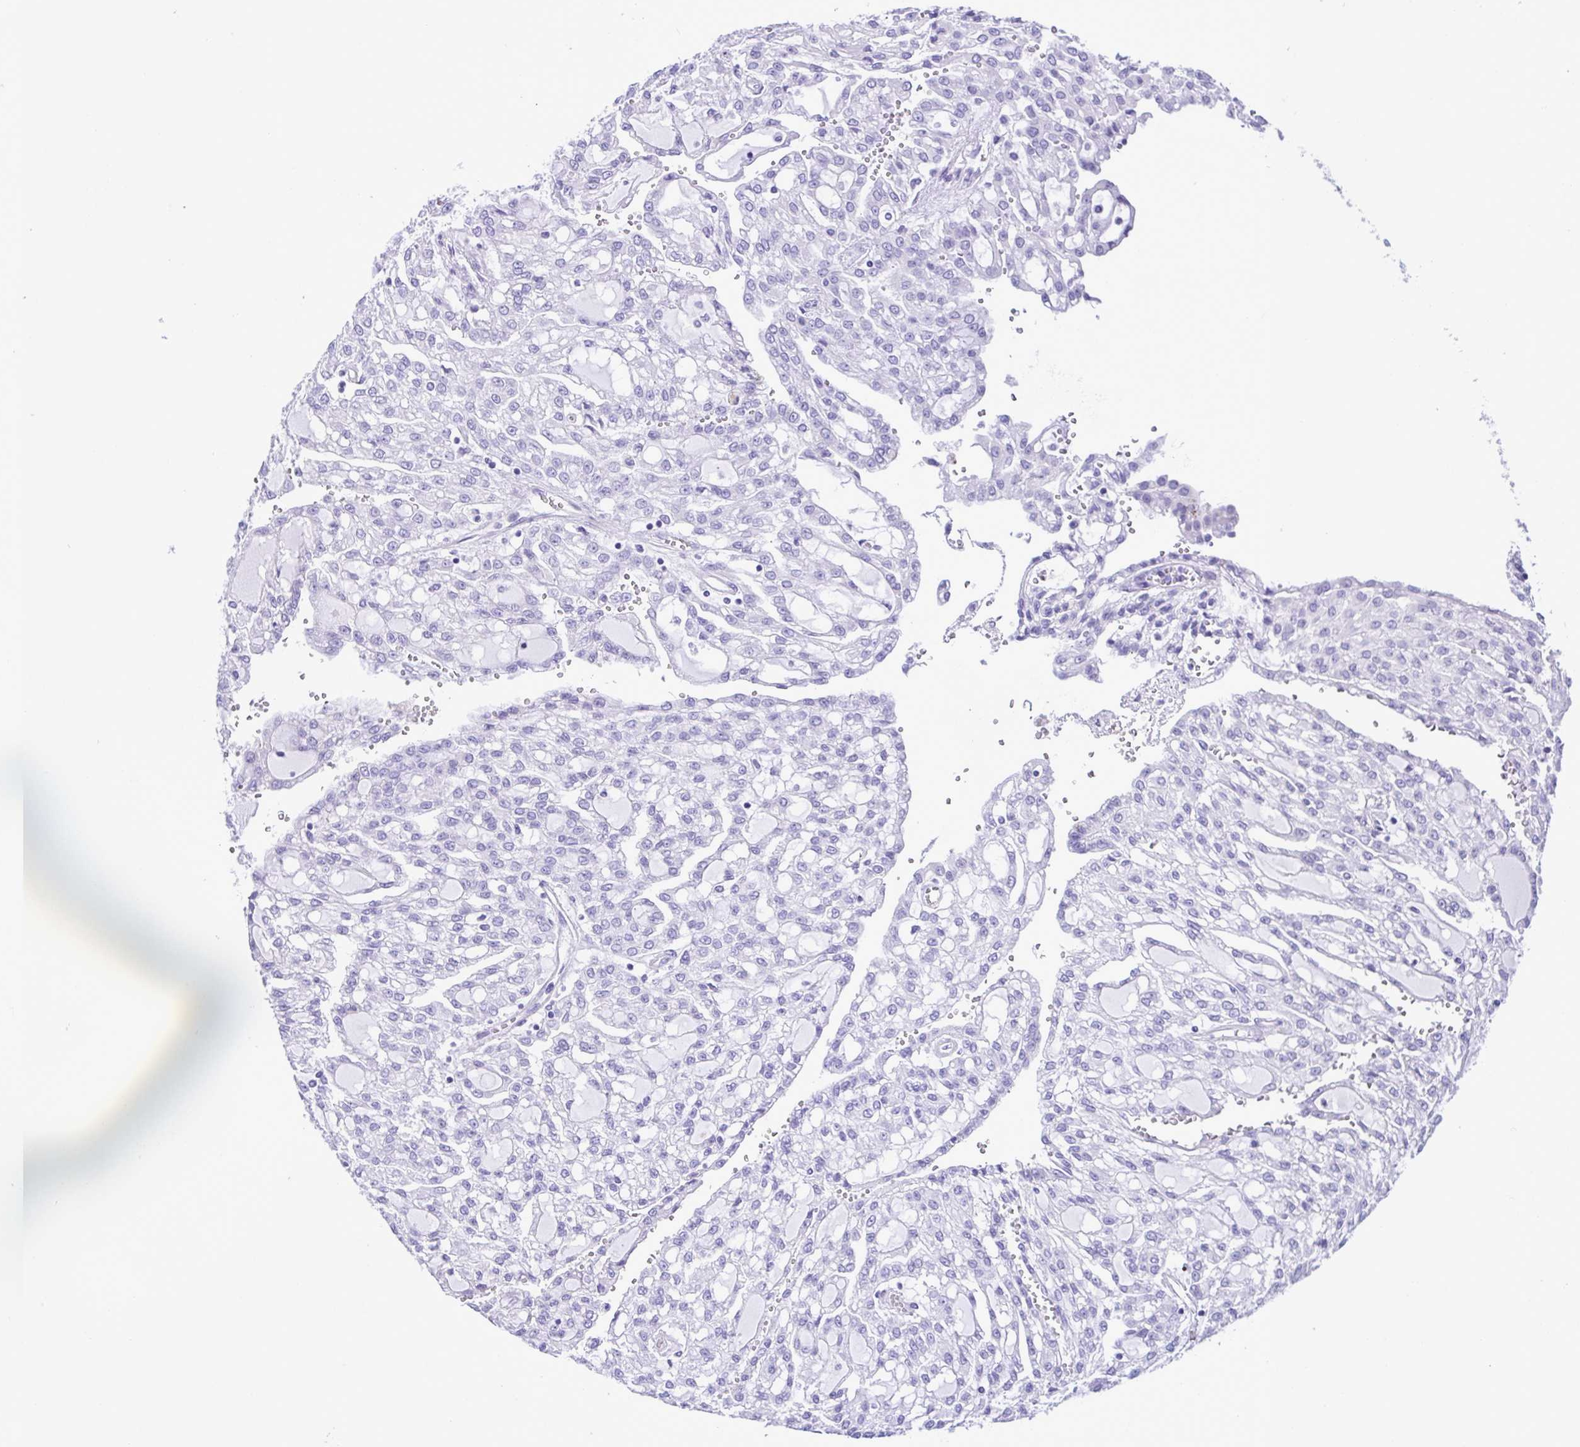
{"staining": {"intensity": "negative", "quantity": "none", "location": "none"}, "tissue": "renal cancer", "cell_type": "Tumor cells", "image_type": "cancer", "snomed": [{"axis": "morphology", "description": "Adenocarcinoma, NOS"}, {"axis": "topography", "description": "Kidney"}], "caption": "This is an immunohistochemistry image of renal cancer (adenocarcinoma). There is no staining in tumor cells.", "gene": "PAK3", "patient": {"sex": "male", "age": 63}}